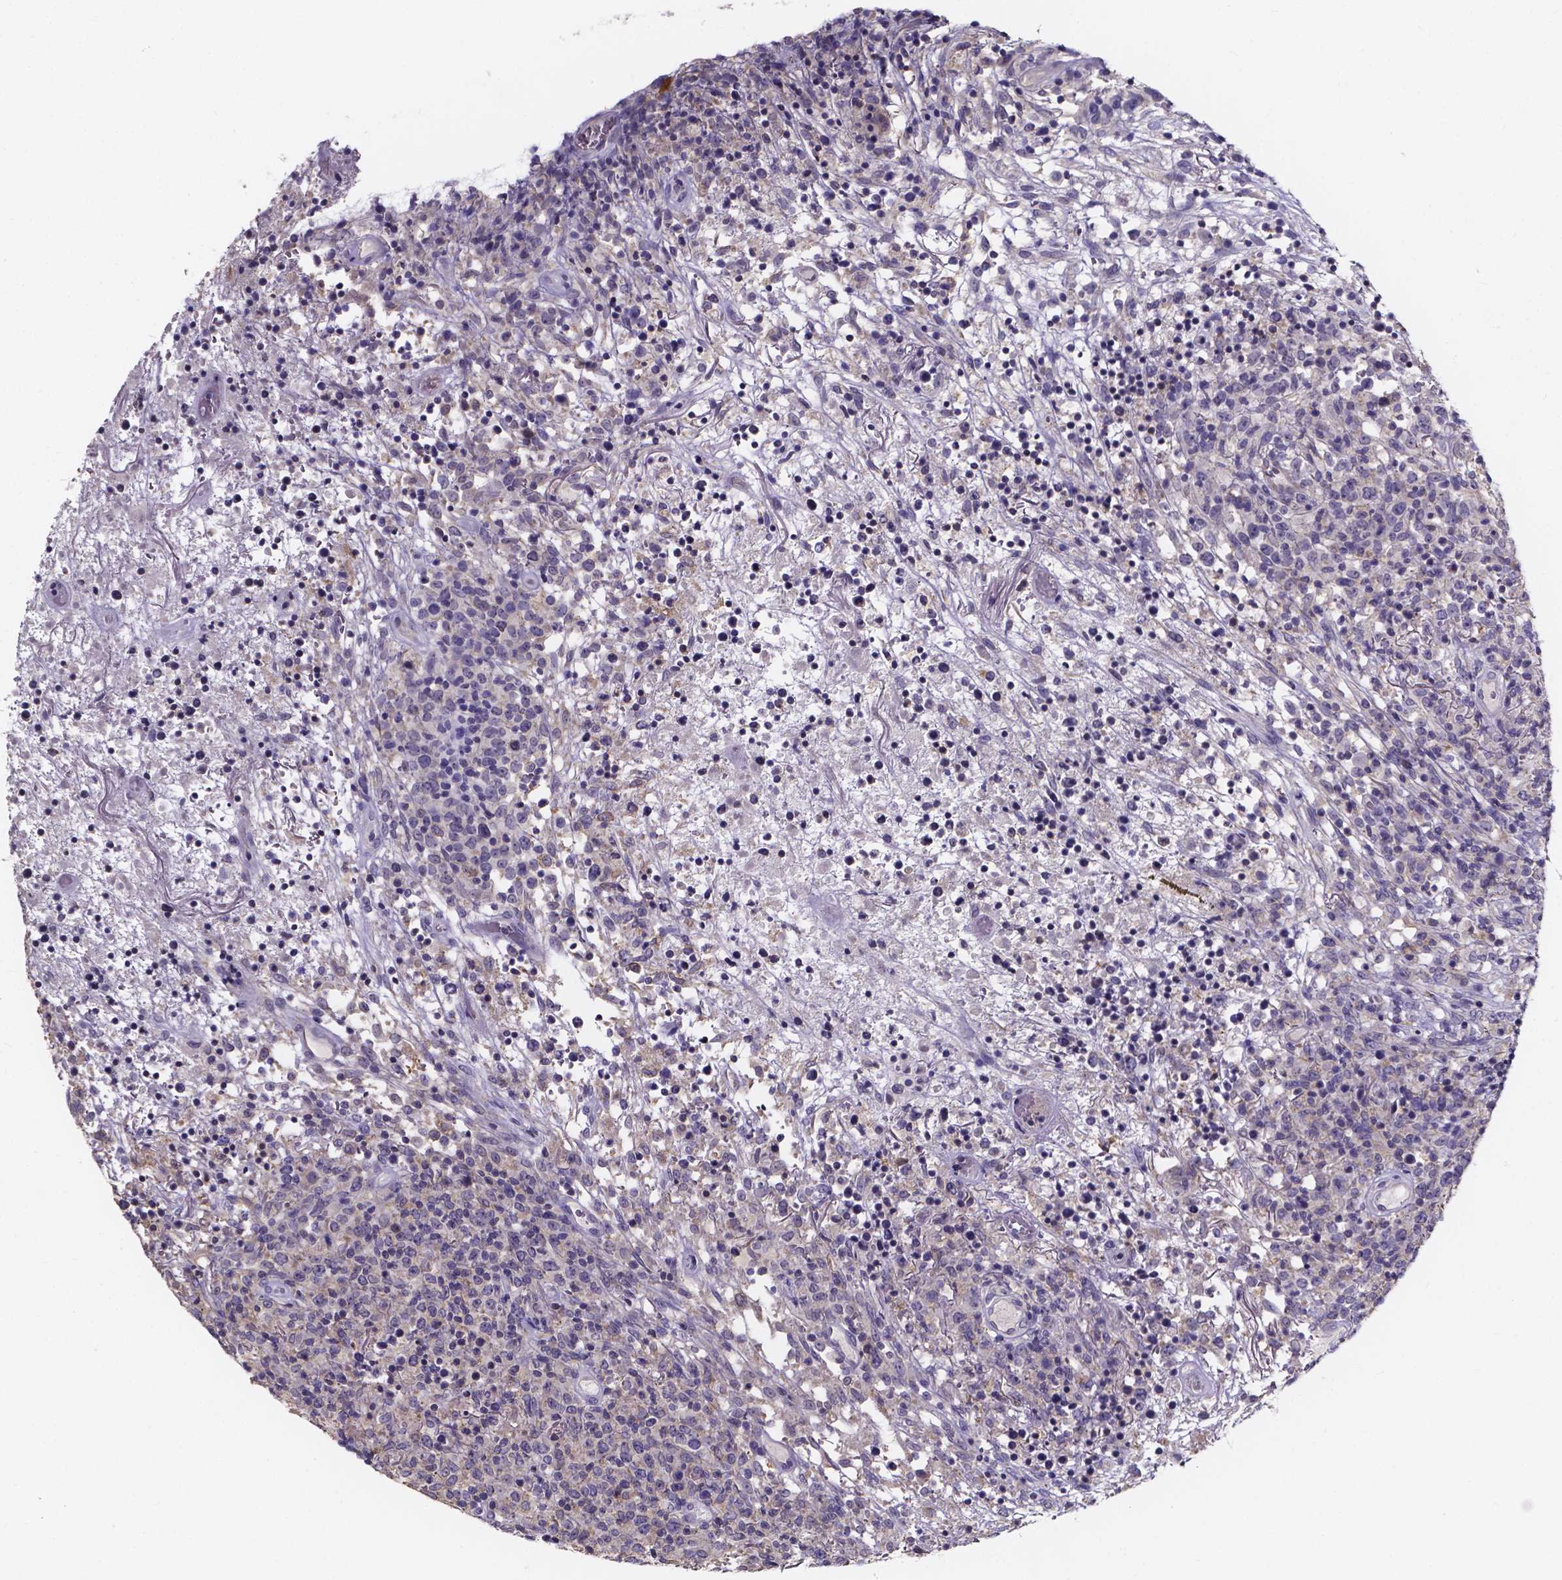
{"staining": {"intensity": "negative", "quantity": "none", "location": "none"}, "tissue": "lymphoma", "cell_type": "Tumor cells", "image_type": "cancer", "snomed": [{"axis": "morphology", "description": "Malignant lymphoma, non-Hodgkin's type, High grade"}, {"axis": "topography", "description": "Lung"}], "caption": "The micrograph displays no significant expression in tumor cells of high-grade malignant lymphoma, non-Hodgkin's type. (DAB immunohistochemistry visualized using brightfield microscopy, high magnification).", "gene": "SPOCD1", "patient": {"sex": "male", "age": 79}}